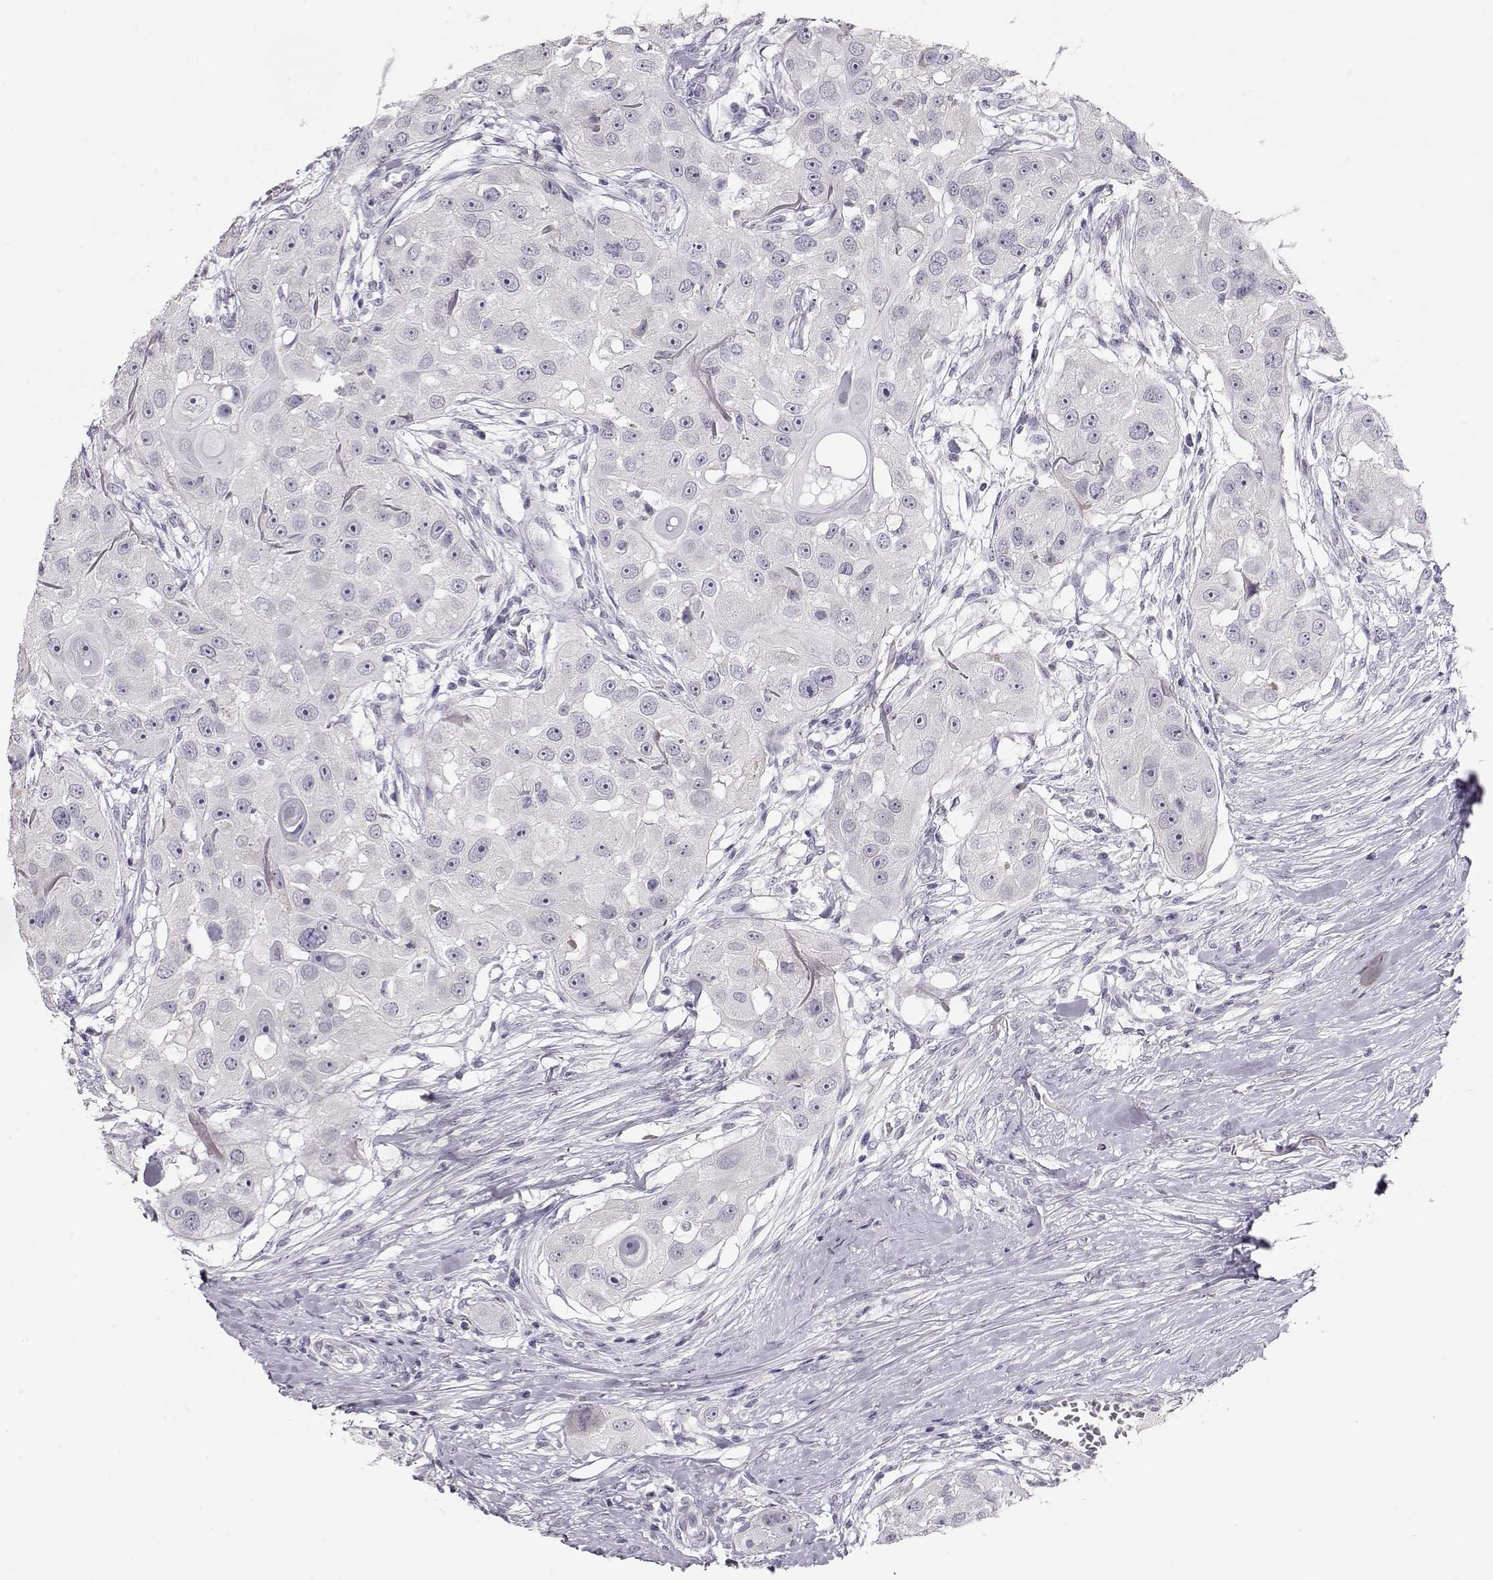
{"staining": {"intensity": "negative", "quantity": "none", "location": "none"}, "tissue": "head and neck cancer", "cell_type": "Tumor cells", "image_type": "cancer", "snomed": [{"axis": "morphology", "description": "Squamous cell carcinoma, NOS"}, {"axis": "topography", "description": "Head-Neck"}], "caption": "Protein analysis of squamous cell carcinoma (head and neck) demonstrates no significant expression in tumor cells.", "gene": "IMPG1", "patient": {"sex": "male", "age": 51}}